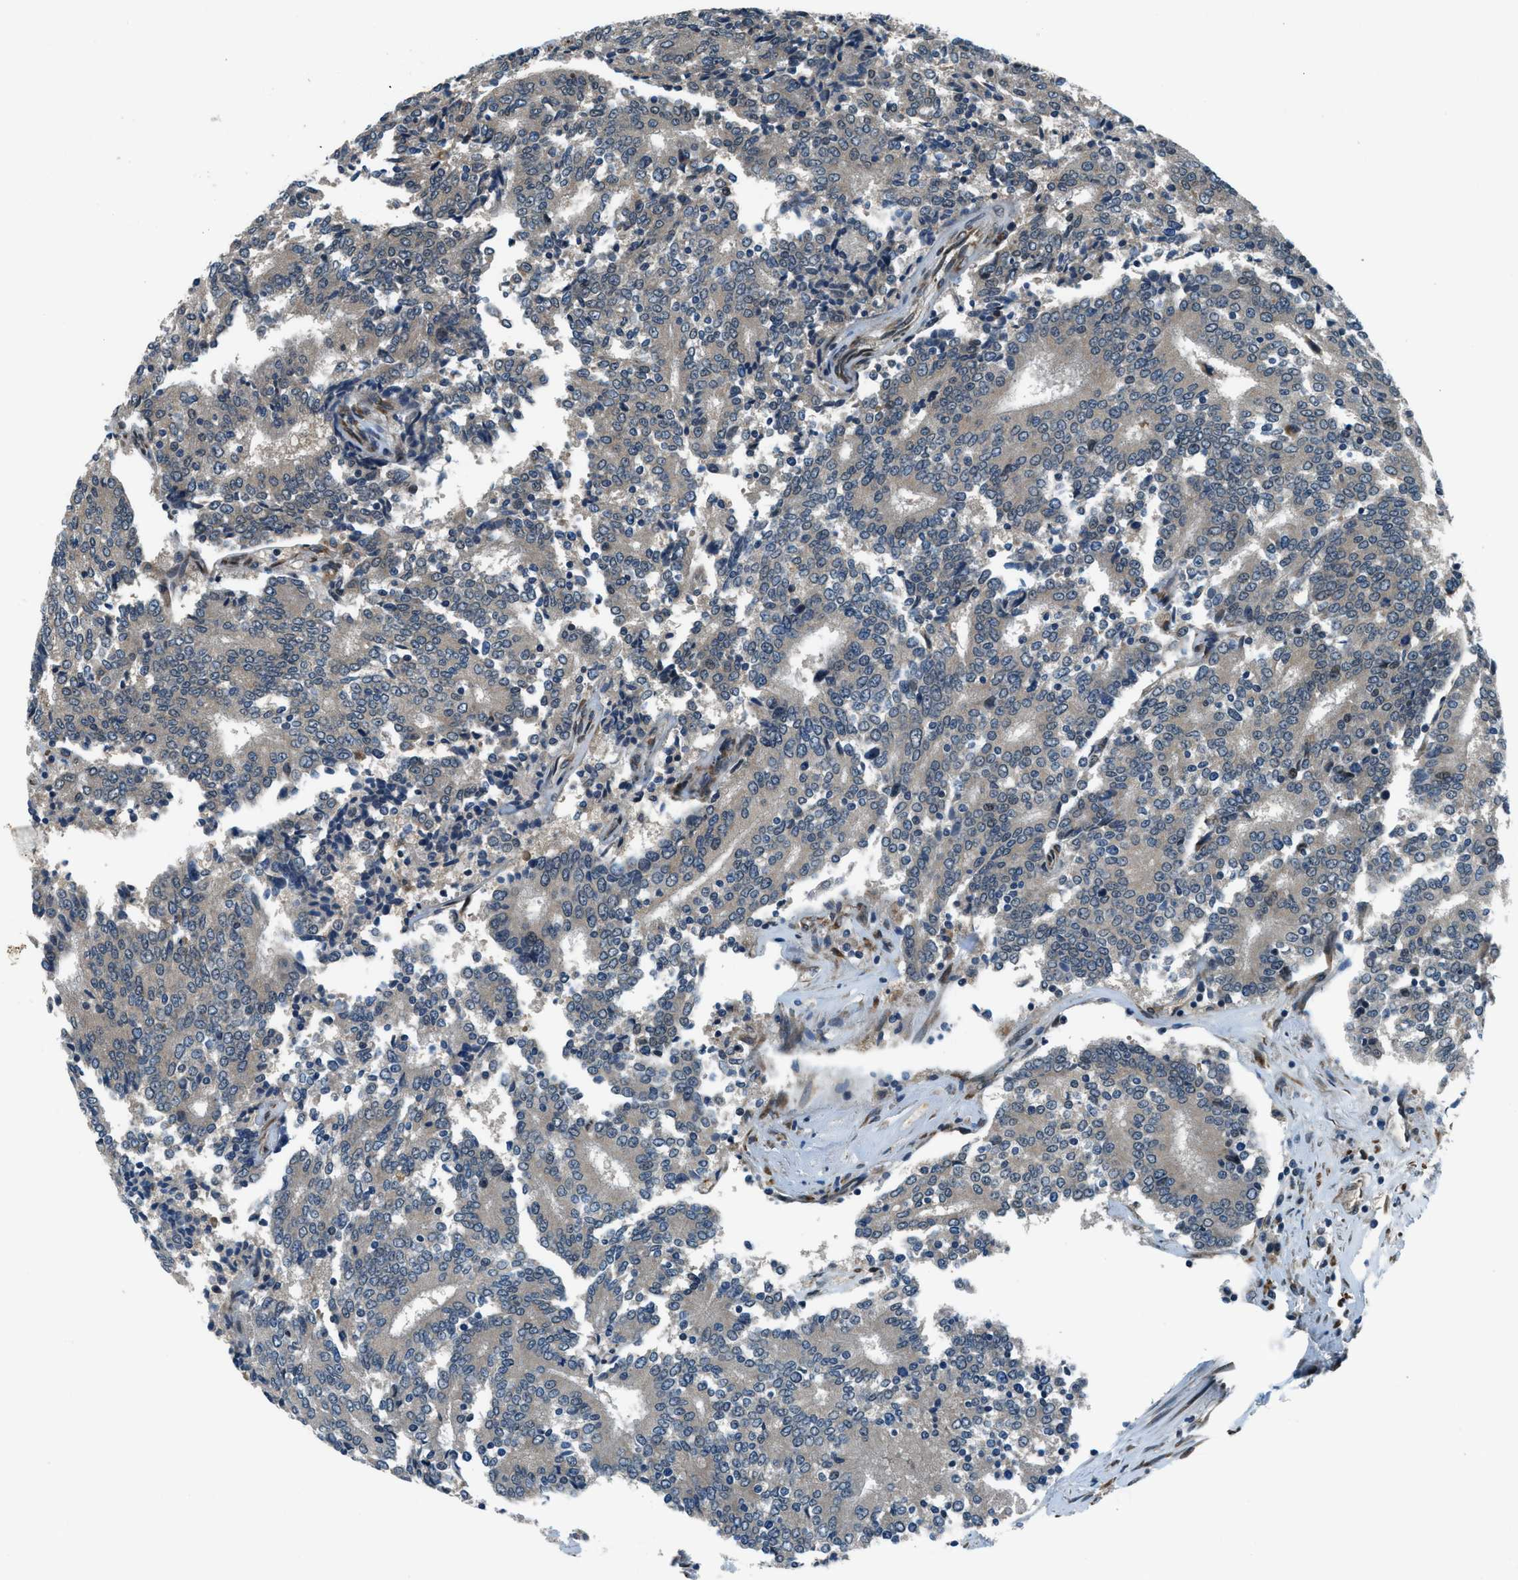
{"staining": {"intensity": "negative", "quantity": "none", "location": "none"}, "tissue": "prostate cancer", "cell_type": "Tumor cells", "image_type": "cancer", "snomed": [{"axis": "morphology", "description": "Normal tissue, NOS"}, {"axis": "morphology", "description": "Adenocarcinoma, High grade"}, {"axis": "topography", "description": "Prostate"}, {"axis": "topography", "description": "Seminal veicle"}], "caption": "Micrograph shows no protein positivity in tumor cells of prostate cancer (high-grade adenocarcinoma) tissue.", "gene": "GINM1", "patient": {"sex": "male", "age": 55}}